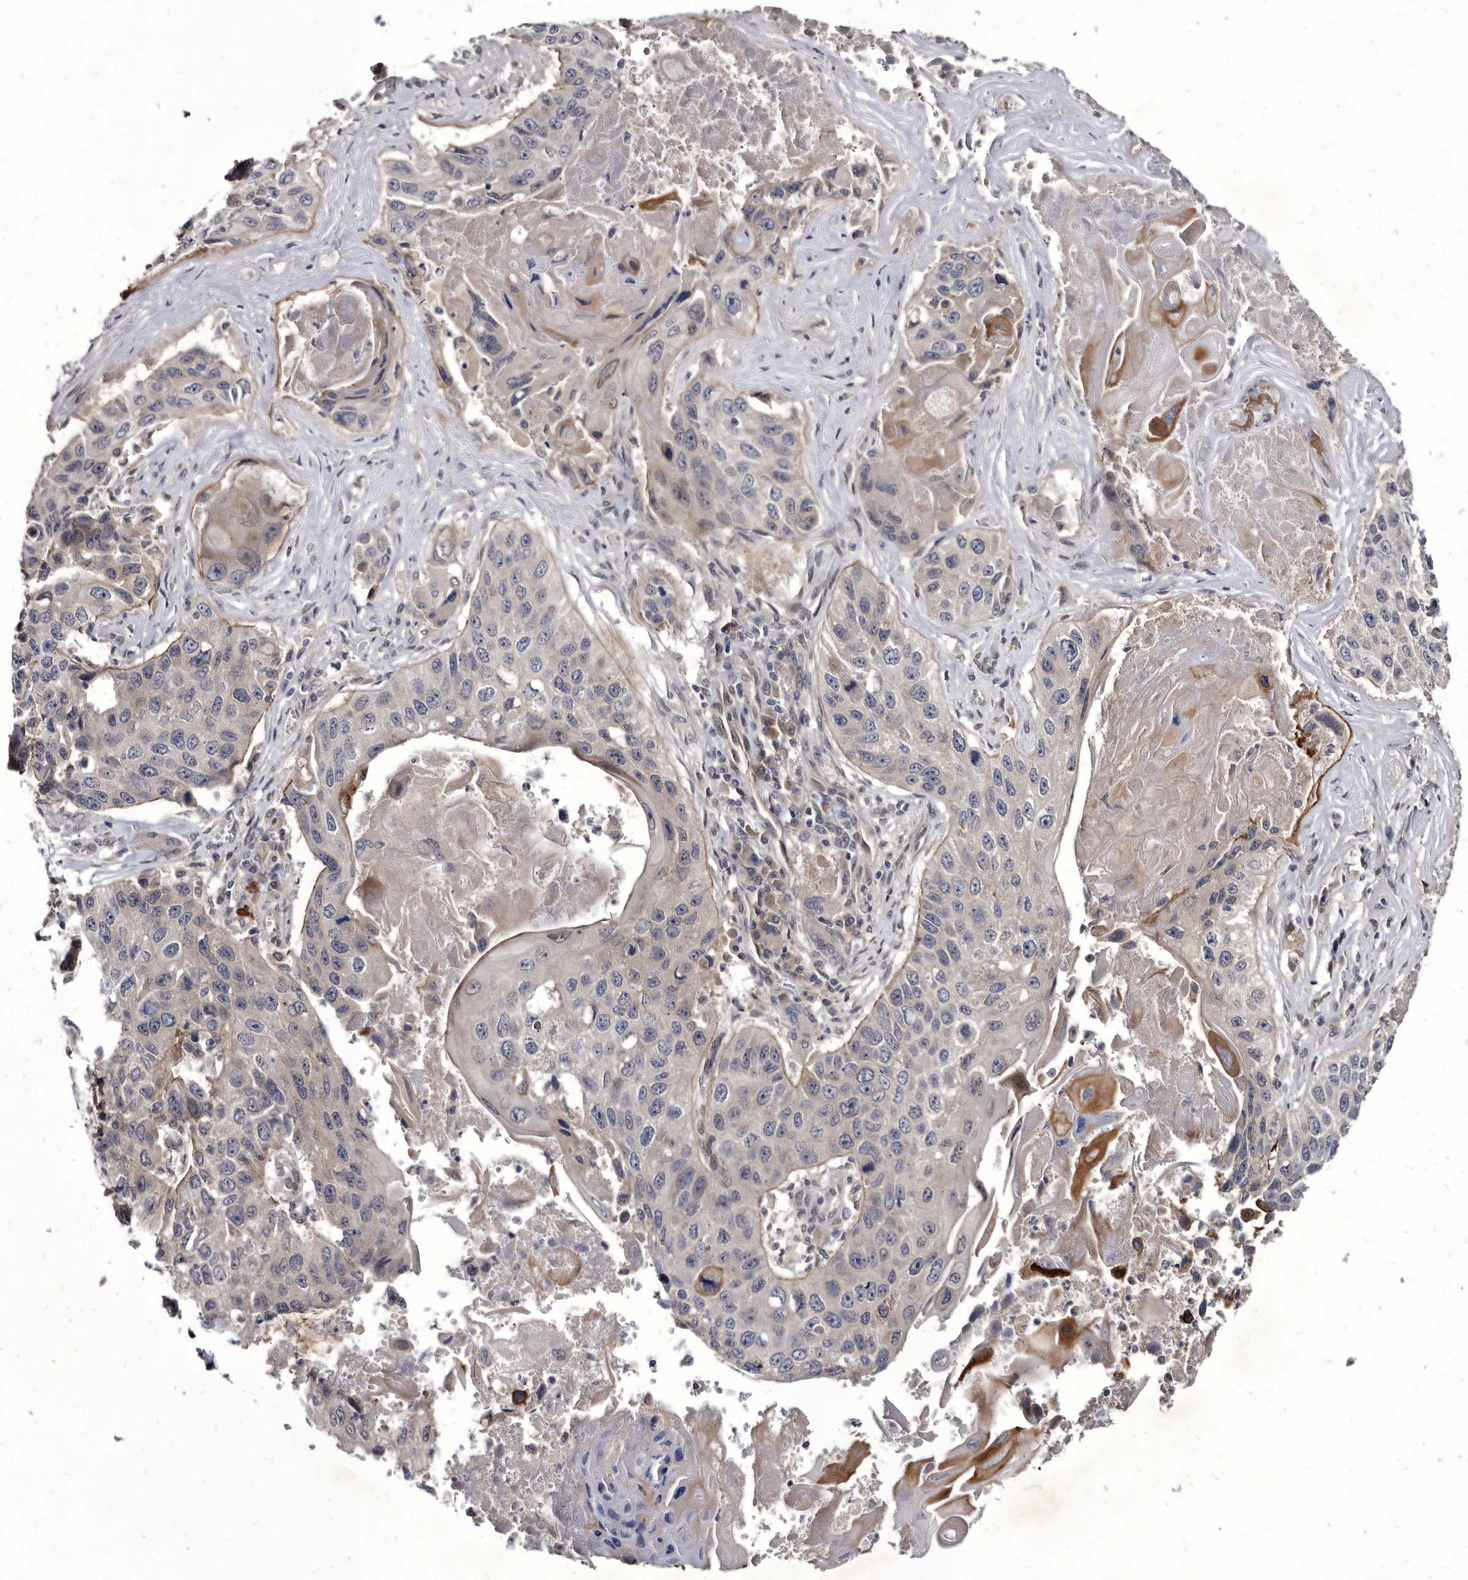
{"staining": {"intensity": "moderate", "quantity": "<25%", "location": "cytoplasmic/membranous"}, "tissue": "lung cancer", "cell_type": "Tumor cells", "image_type": "cancer", "snomed": [{"axis": "morphology", "description": "Squamous cell carcinoma, NOS"}, {"axis": "topography", "description": "Lung"}], "caption": "Human squamous cell carcinoma (lung) stained with a brown dye shows moderate cytoplasmic/membranous positive expression in approximately <25% of tumor cells.", "gene": "PROM1", "patient": {"sex": "male", "age": 61}}